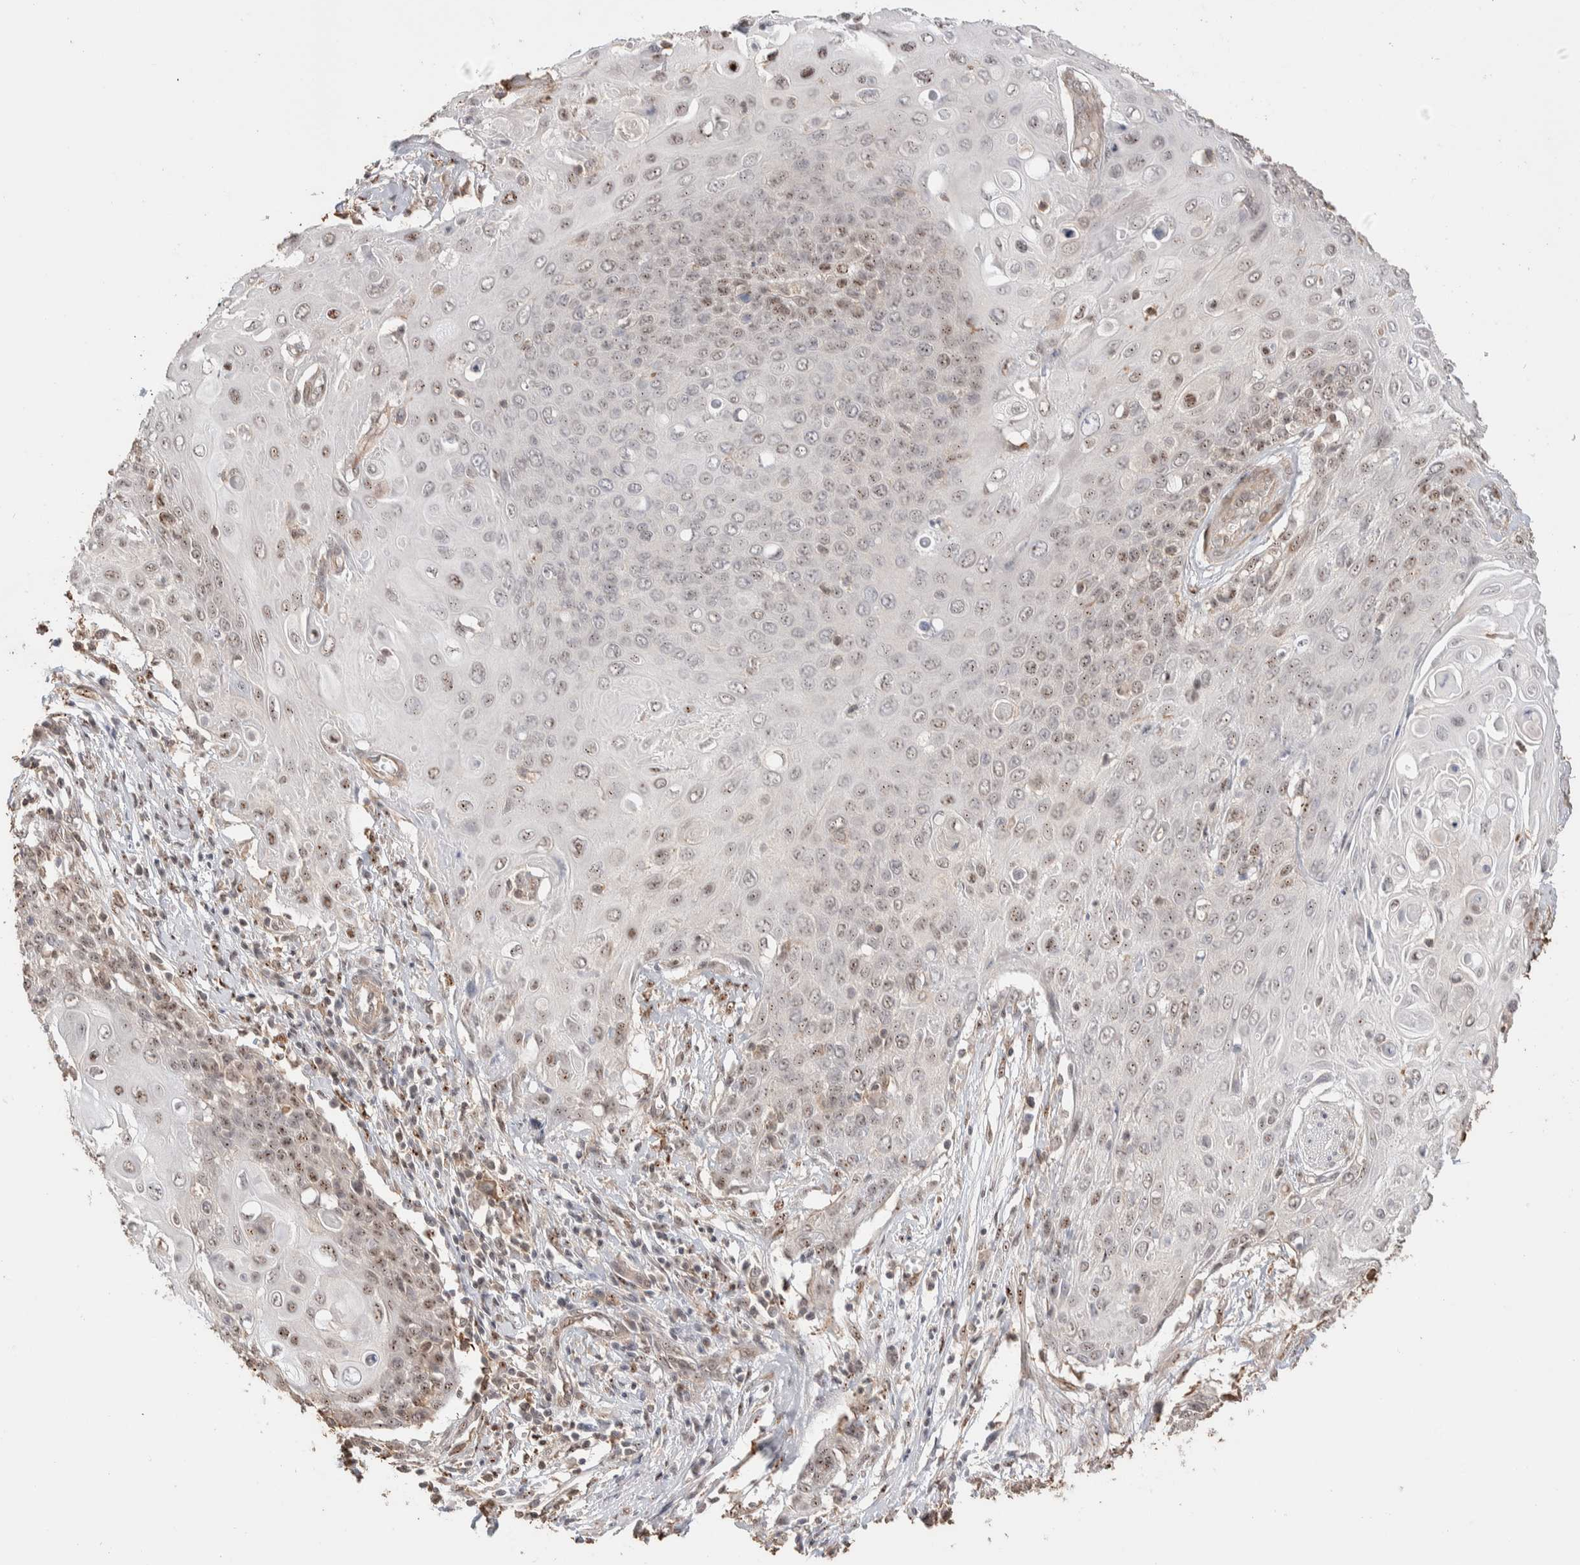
{"staining": {"intensity": "weak", "quantity": ">75%", "location": "nuclear"}, "tissue": "cervical cancer", "cell_type": "Tumor cells", "image_type": "cancer", "snomed": [{"axis": "morphology", "description": "Squamous cell carcinoma, NOS"}, {"axis": "topography", "description": "Cervix"}], "caption": "This is a histology image of IHC staining of cervical squamous cell carcinoma, which shows weak positivity in the nuclear of tumor cells.", "gene": "ZNF704", "patient": {"sex": "female", "age": 39}}